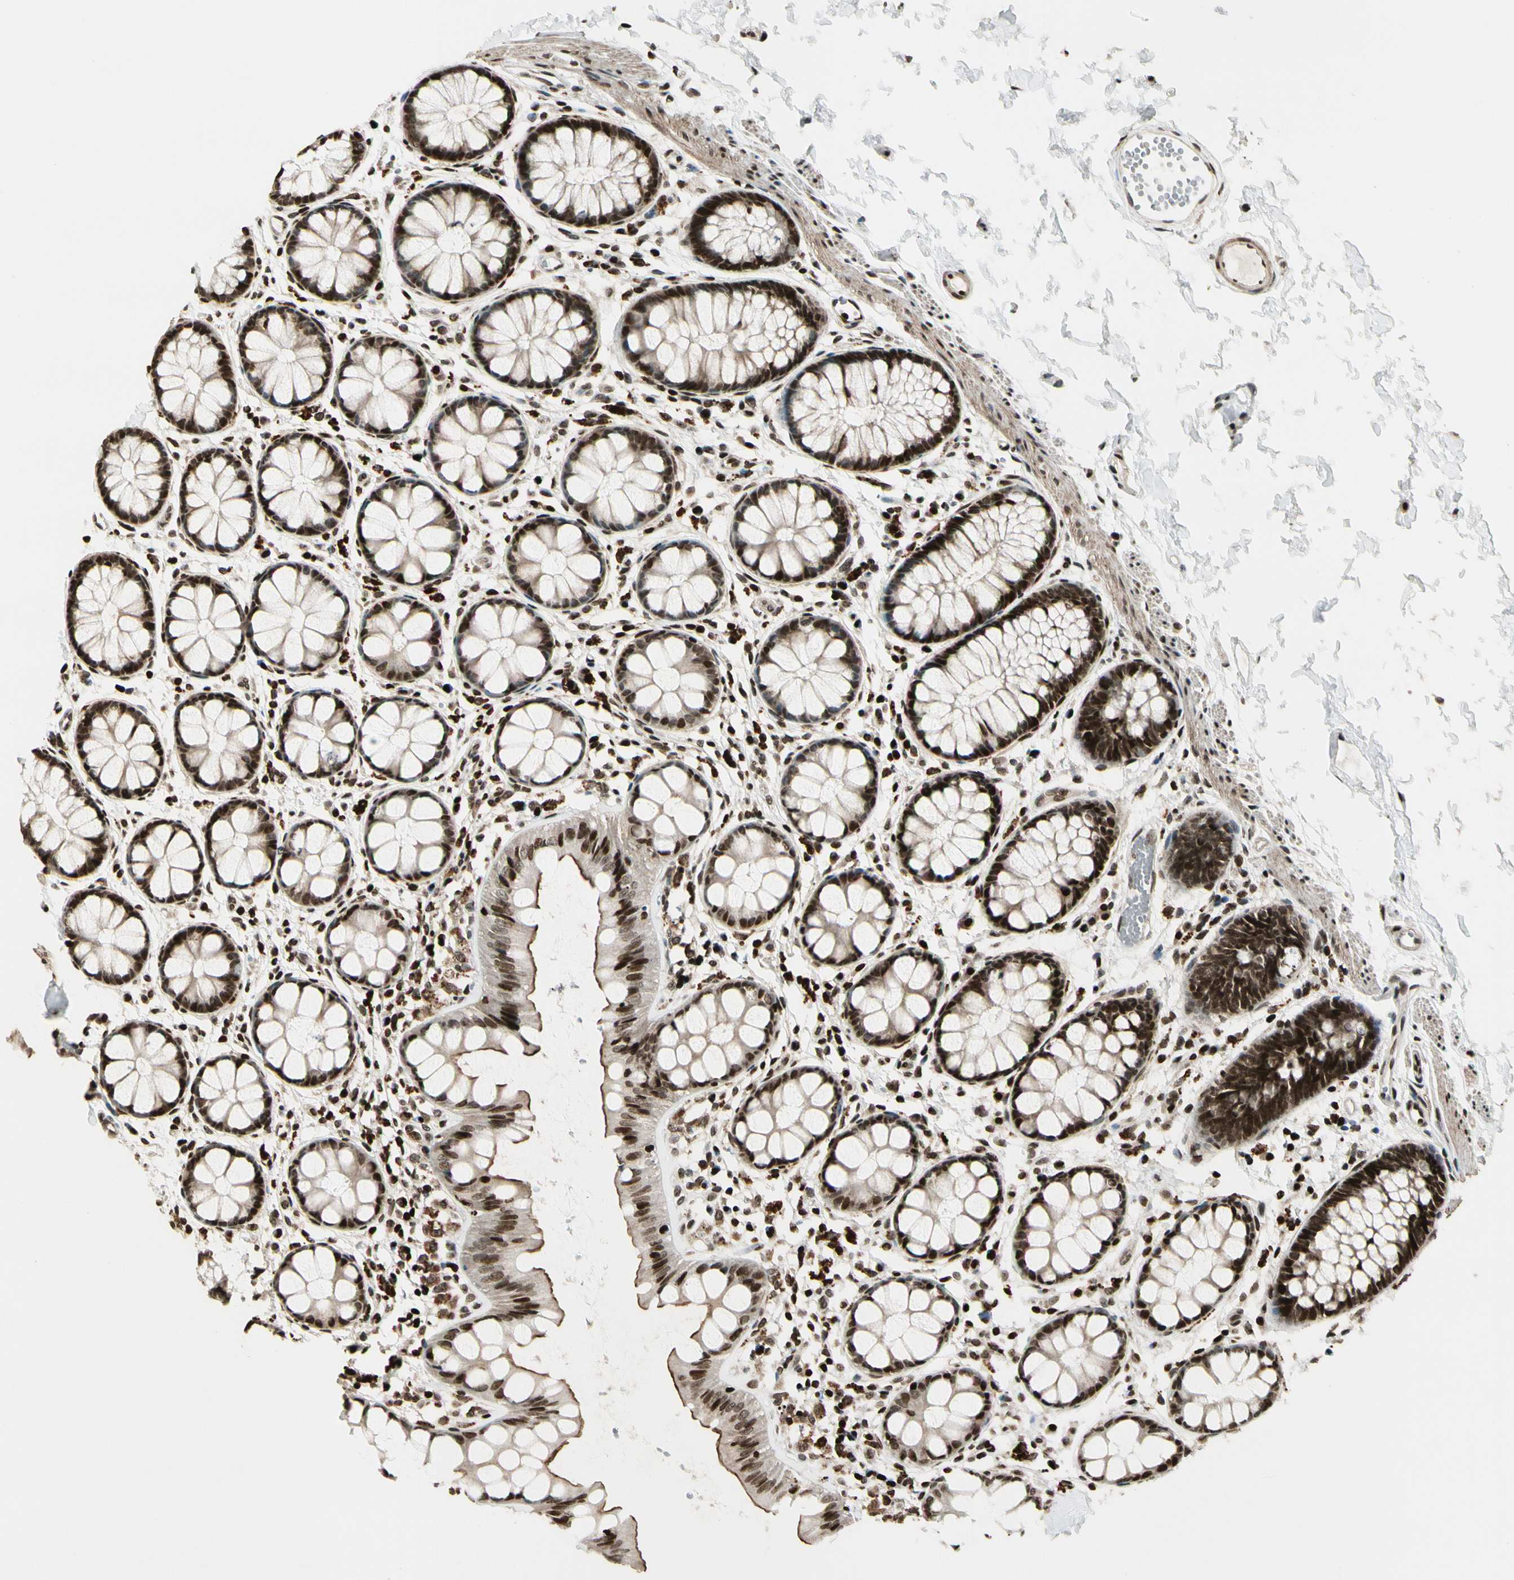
{"staining": {"intensity": "strong", "quantity": ">75%", "location": "nuclear"}, "tissue": "rectum", "cell_type": "Glandular cells", "image_type": "normal", "snomed": [{"axis": "morphology", "description": "Normal tissue, NOS"}, {"axis": "topography", "description": "Rectum"}], "caption": "About >75% of glandular cells in benign human rectum reveal strong nuclear protein staining as visualized by brown immunohistochemical staining.", "gene": "TSHZ3", "patient": {"sex": "female", "age": 66}}